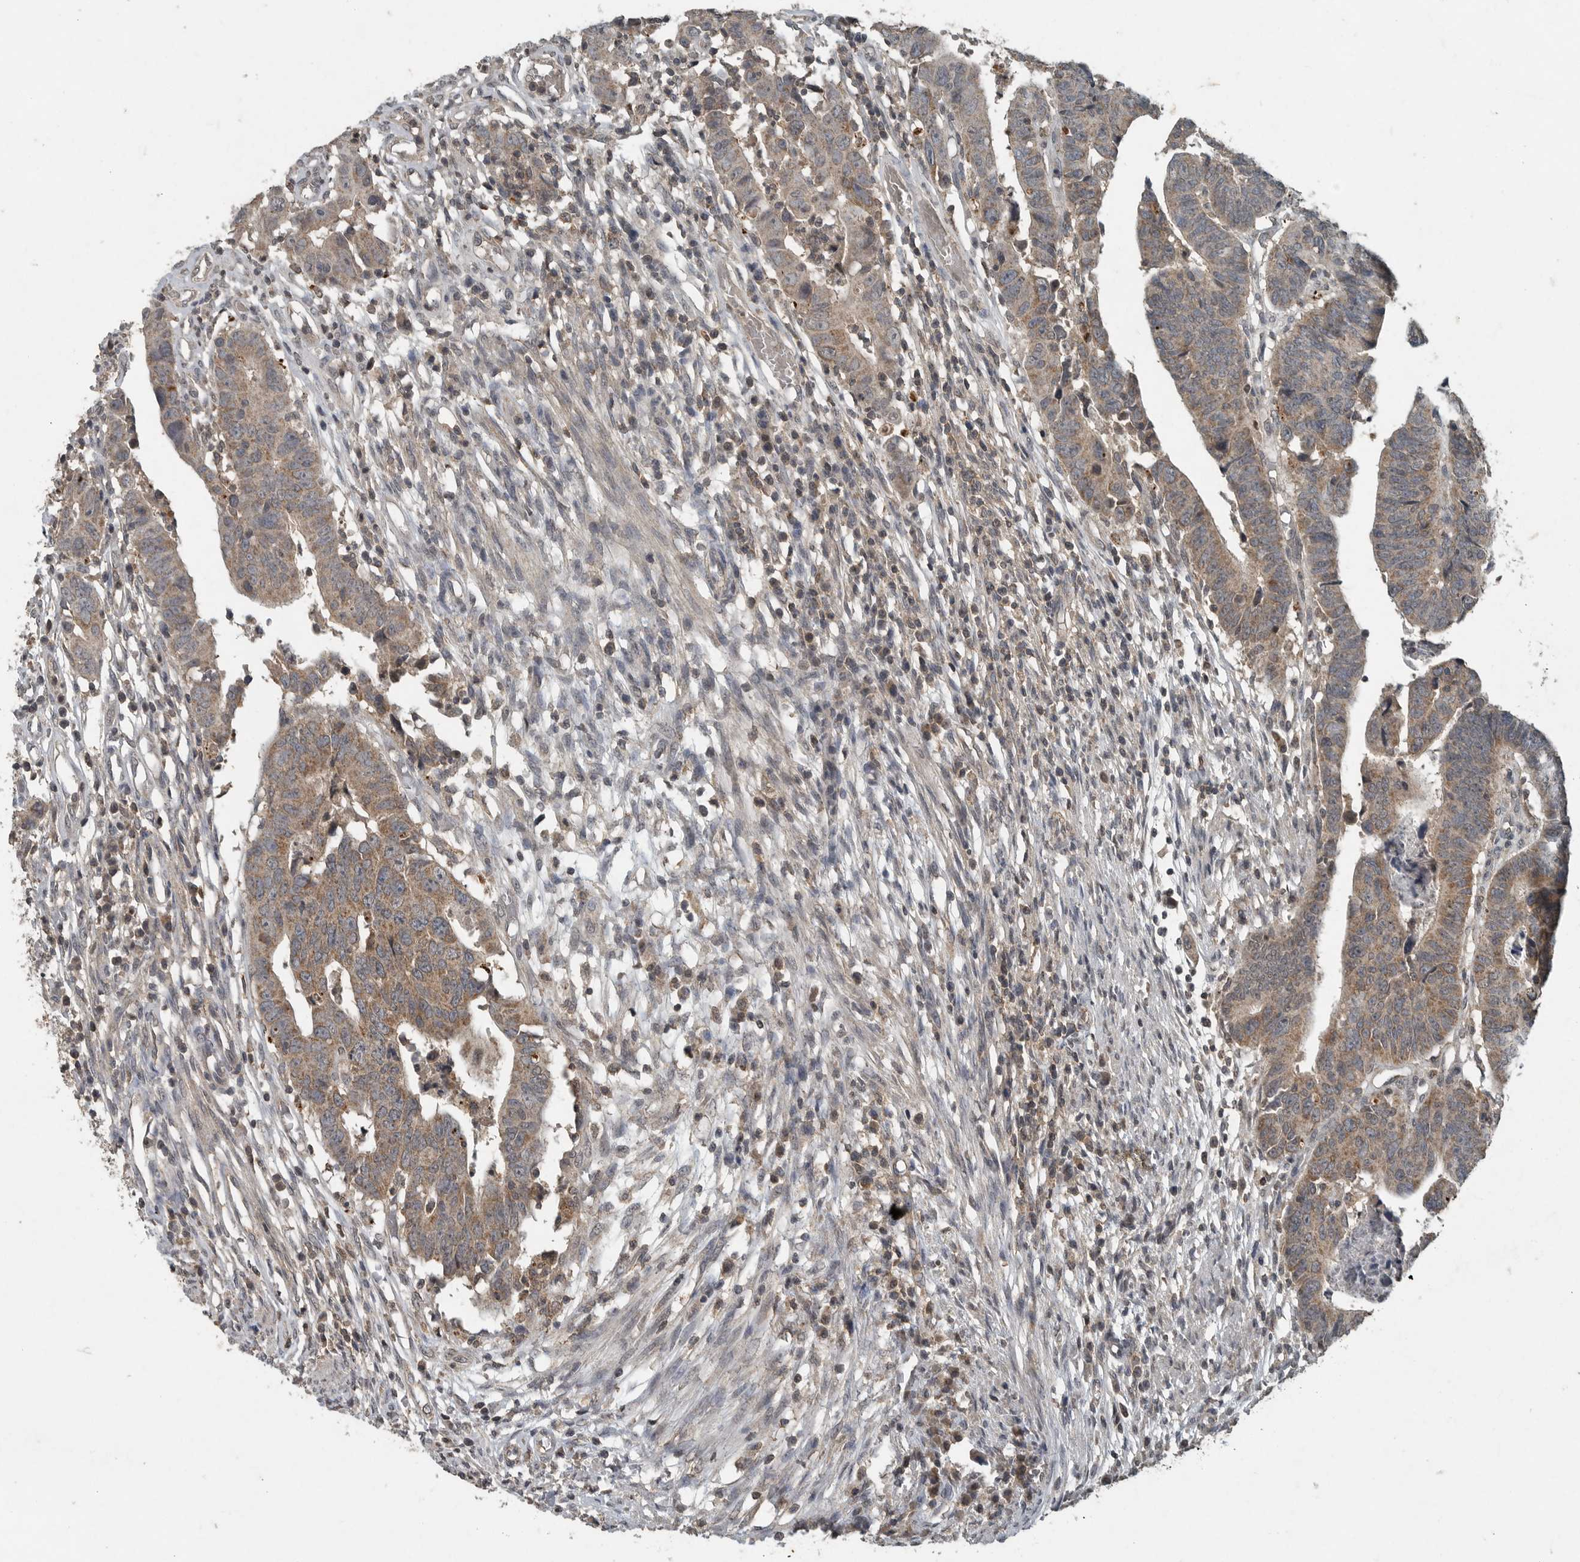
{"staining": {"intensity": "moderate", "quantity": ">75%", "location": "cytoplasmic/membranous"}, "tissue": "colorectal cancer", "cell_type": "Tumor cells", "image_type": "cancer", "snomed": [{"axis": "morphology", "description": "Adenocarcinoma, NOS"}, {"axis": "topography", "description": "Rectum"}], "caption": "Immunohistochemical staining of human colorectal adenocarcinoma displays medium levels of moderate cytoplasmic/membranous protein positivity in about >75% of tumor cells.", "gene": "IL6ST", "patient": {"sex": "female", "age": 65}}